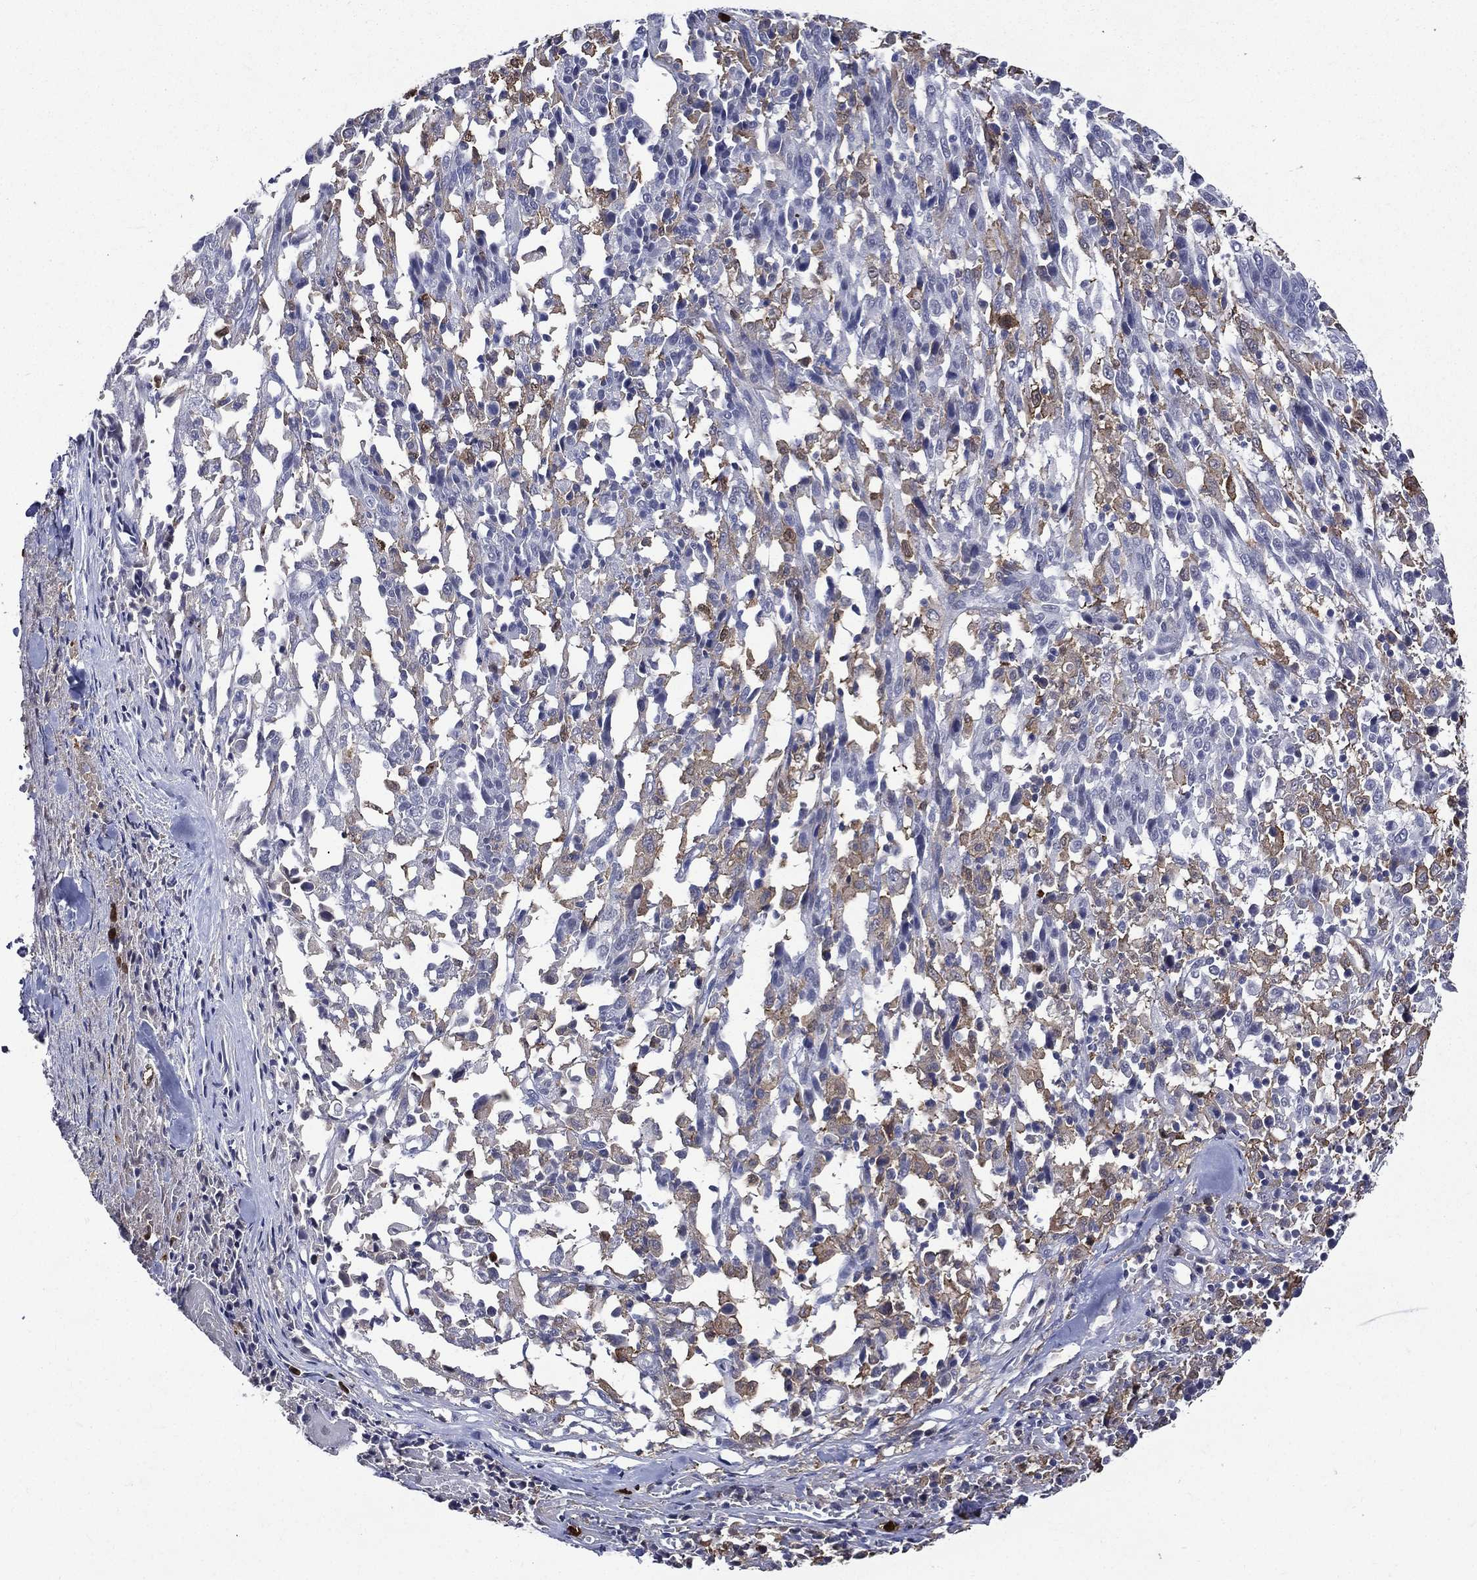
{"staining": {"intensity": "weak", "quantity": "<25%", "location": "cytoplasmic/membranous"}, "tissue": "melanoma", "cell_type": "Tumor cells", "image_type": "cancer", "snomed": [{"axis": "morphology", "description": "Malignant melanoma, NOS"}, {"axis": "topography", "description": "Skin"}], "caption": "IHC photomicrograph of neoplastic tissue: malignant melanoma stained with DAB (3,3'-diaminobenzidine) shows no significant protein staining in tumor cells.", "gene": "GPR171", "patient": {"sex": "female", "age": 91}}